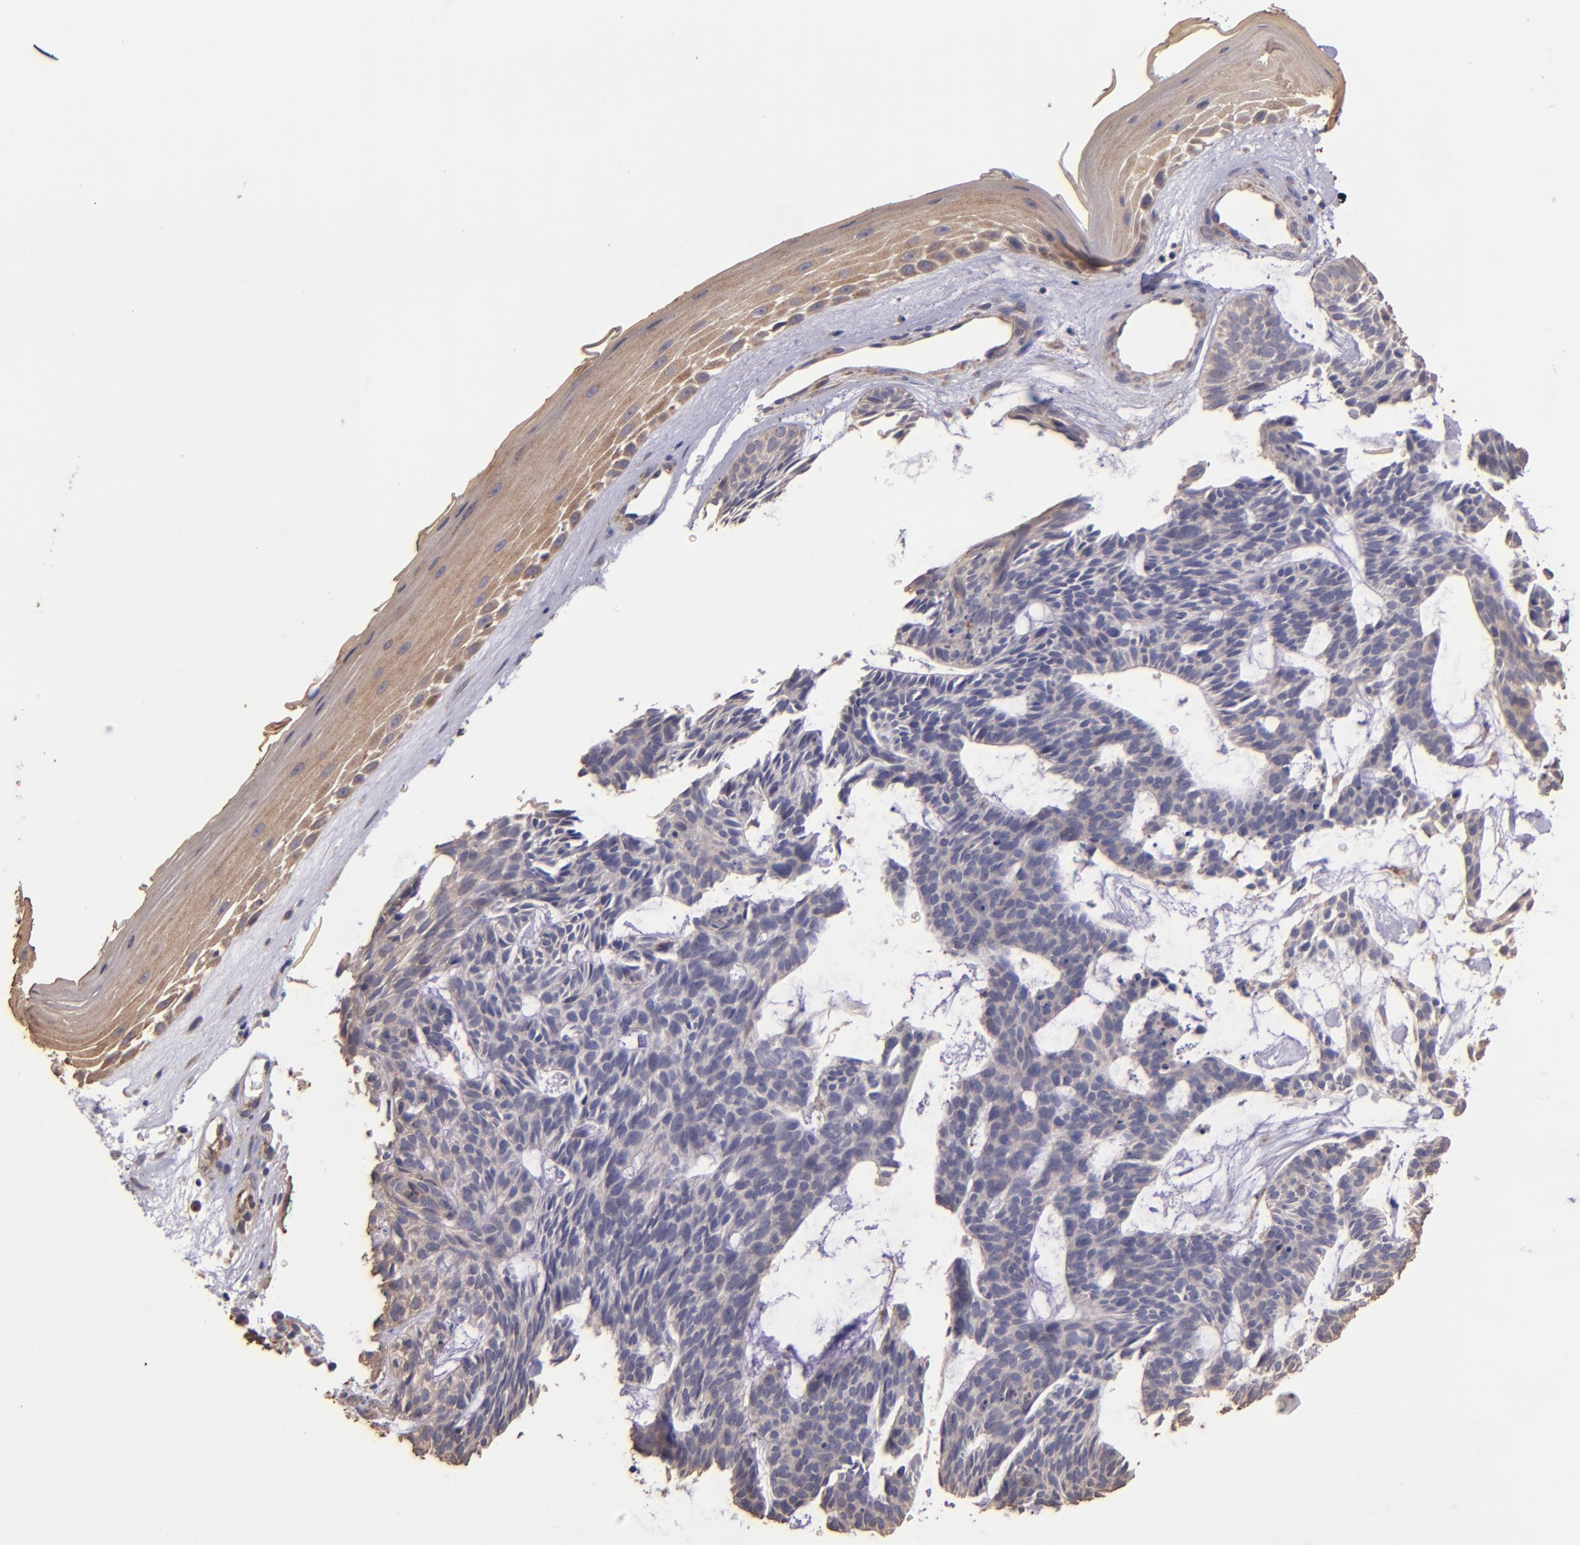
{"staining": {"intensity": "weak", "quantity": ">75%", "location": "cytoplasmic/membranous"}, "tissue": "skin cancer", "cell_type": "Tumor cells", "image_type": "cancer", "snomed": [{"axis": "morphology", "description": "Basal cell carcinoma"}, {"axis": "topography", "description": "Skin"}], "caption": "The micrograph exhibits immunohistochemical staining of skin cancer (basal cell carcinoma). There is weak cytoplasmic/membranous staining is seen in approximately >75% of tumor cells.", "gene": "SHC1", "patient": {"sex": "male", "age": 75}}